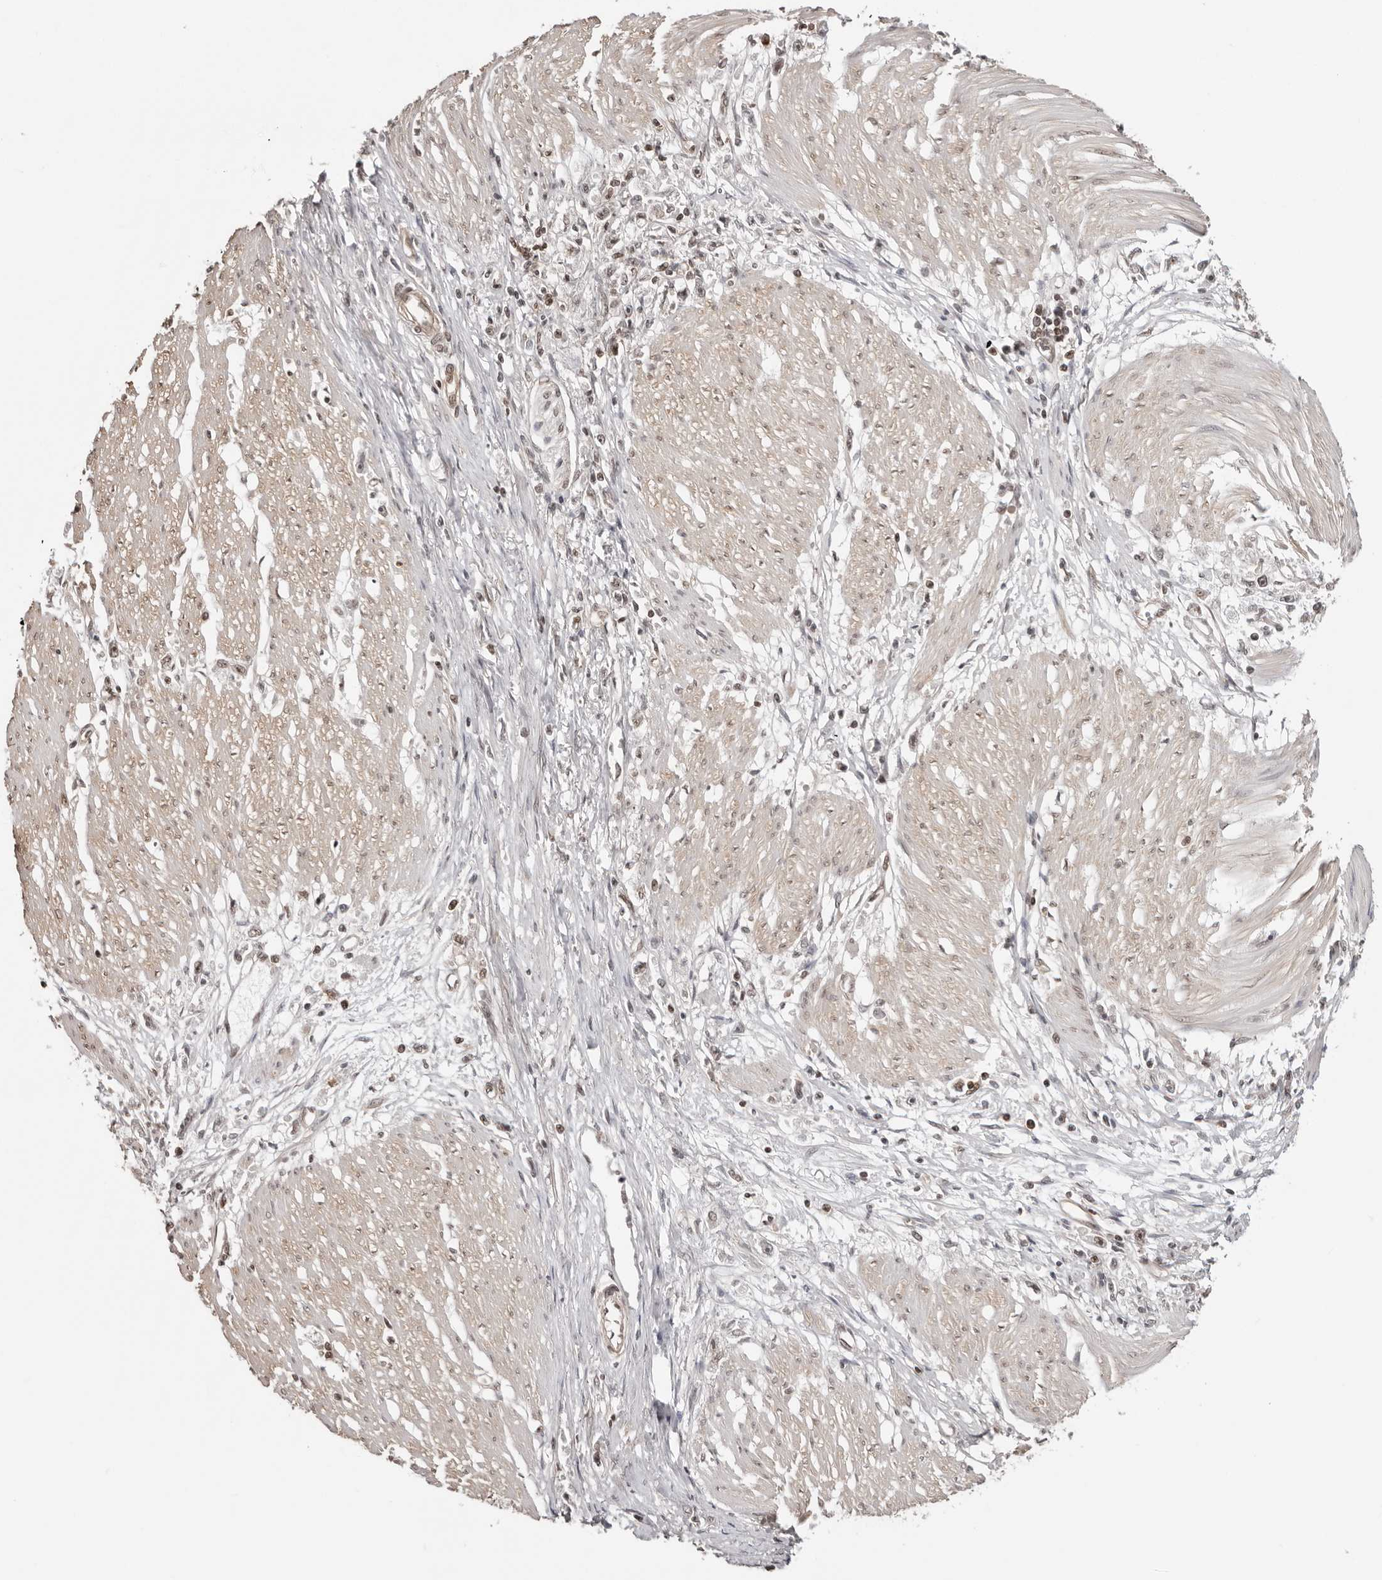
{"staining": {"intensity": "weak", "quantity": "25%-75%", "location": "nuclear"}, "tissue": "stomach cancer", "cell_type": "Tumor cells", "image_type": "cancer", "snomed": [{"axis": "morphology", "description": "Adenocarcinoma, NOS"}, {"axis": "topography", "description": "Stomach"}], "caption": "Stomach cancer (adenocarcinoma) tissue demonstrates weak nuclear expression in about 25%-75% of tumor cells, visualized by immunohistochemistry.", "gene": "SDE2", "patient": {"sex": "female", "age": 59}}